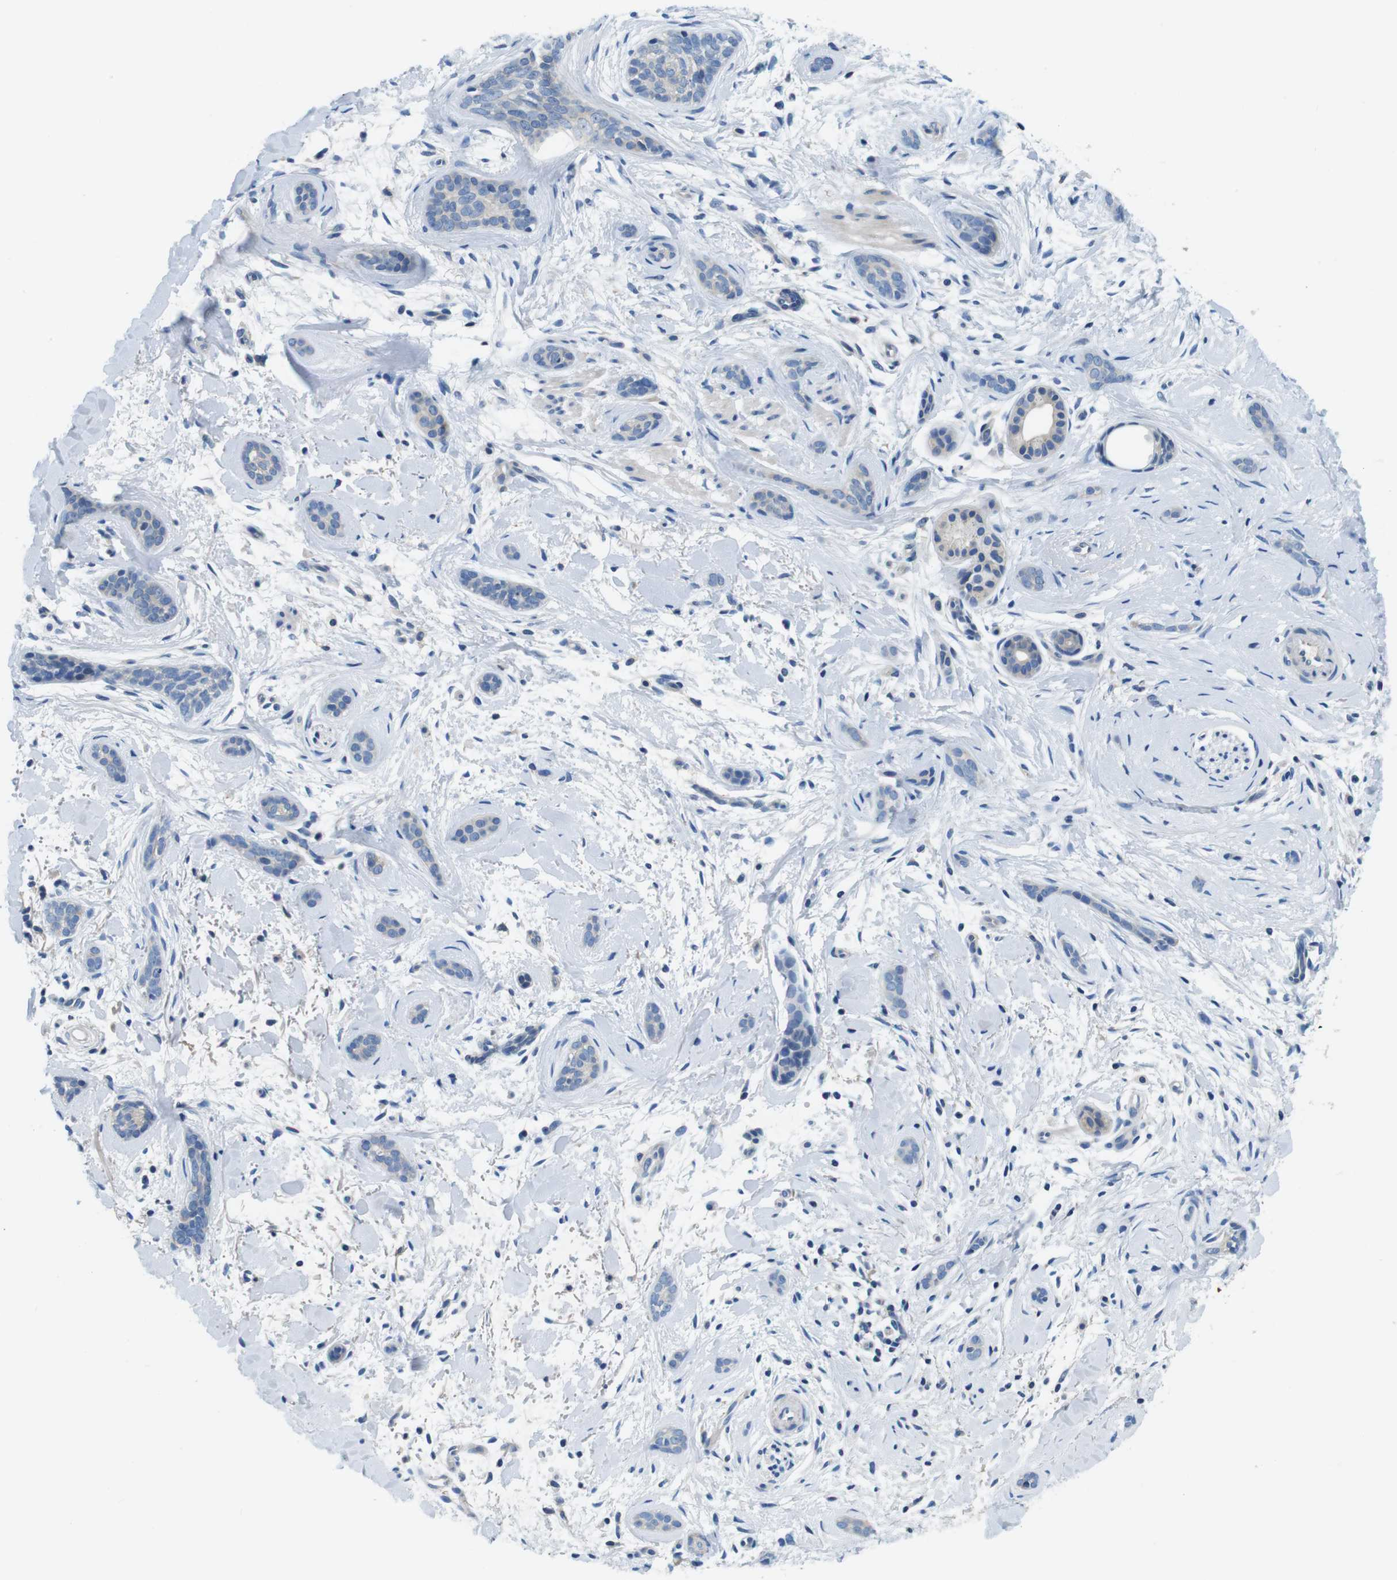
{"staining": {"intensity": "negative", "quantity": "none", "location": "none"}, "tissue": "skin cancer", "cell_type": "Tumor cells", "image_type": "cancer", "snomed": [{"axis": "morphology", "description": "Basal cell carcinoma"}, {"axis": "morphology", "description": "Adnexal tumor, benign"}, {"axis": "topography", "description": "Skin"}], "caption": "Tumor cells show no significant staining in skin benign adnexal tumor. (Immunohistochemistry, brightfield microscopy, high magnification).", "gene": "DENND4C", "patient": {"sex": "female", "age": 42}}